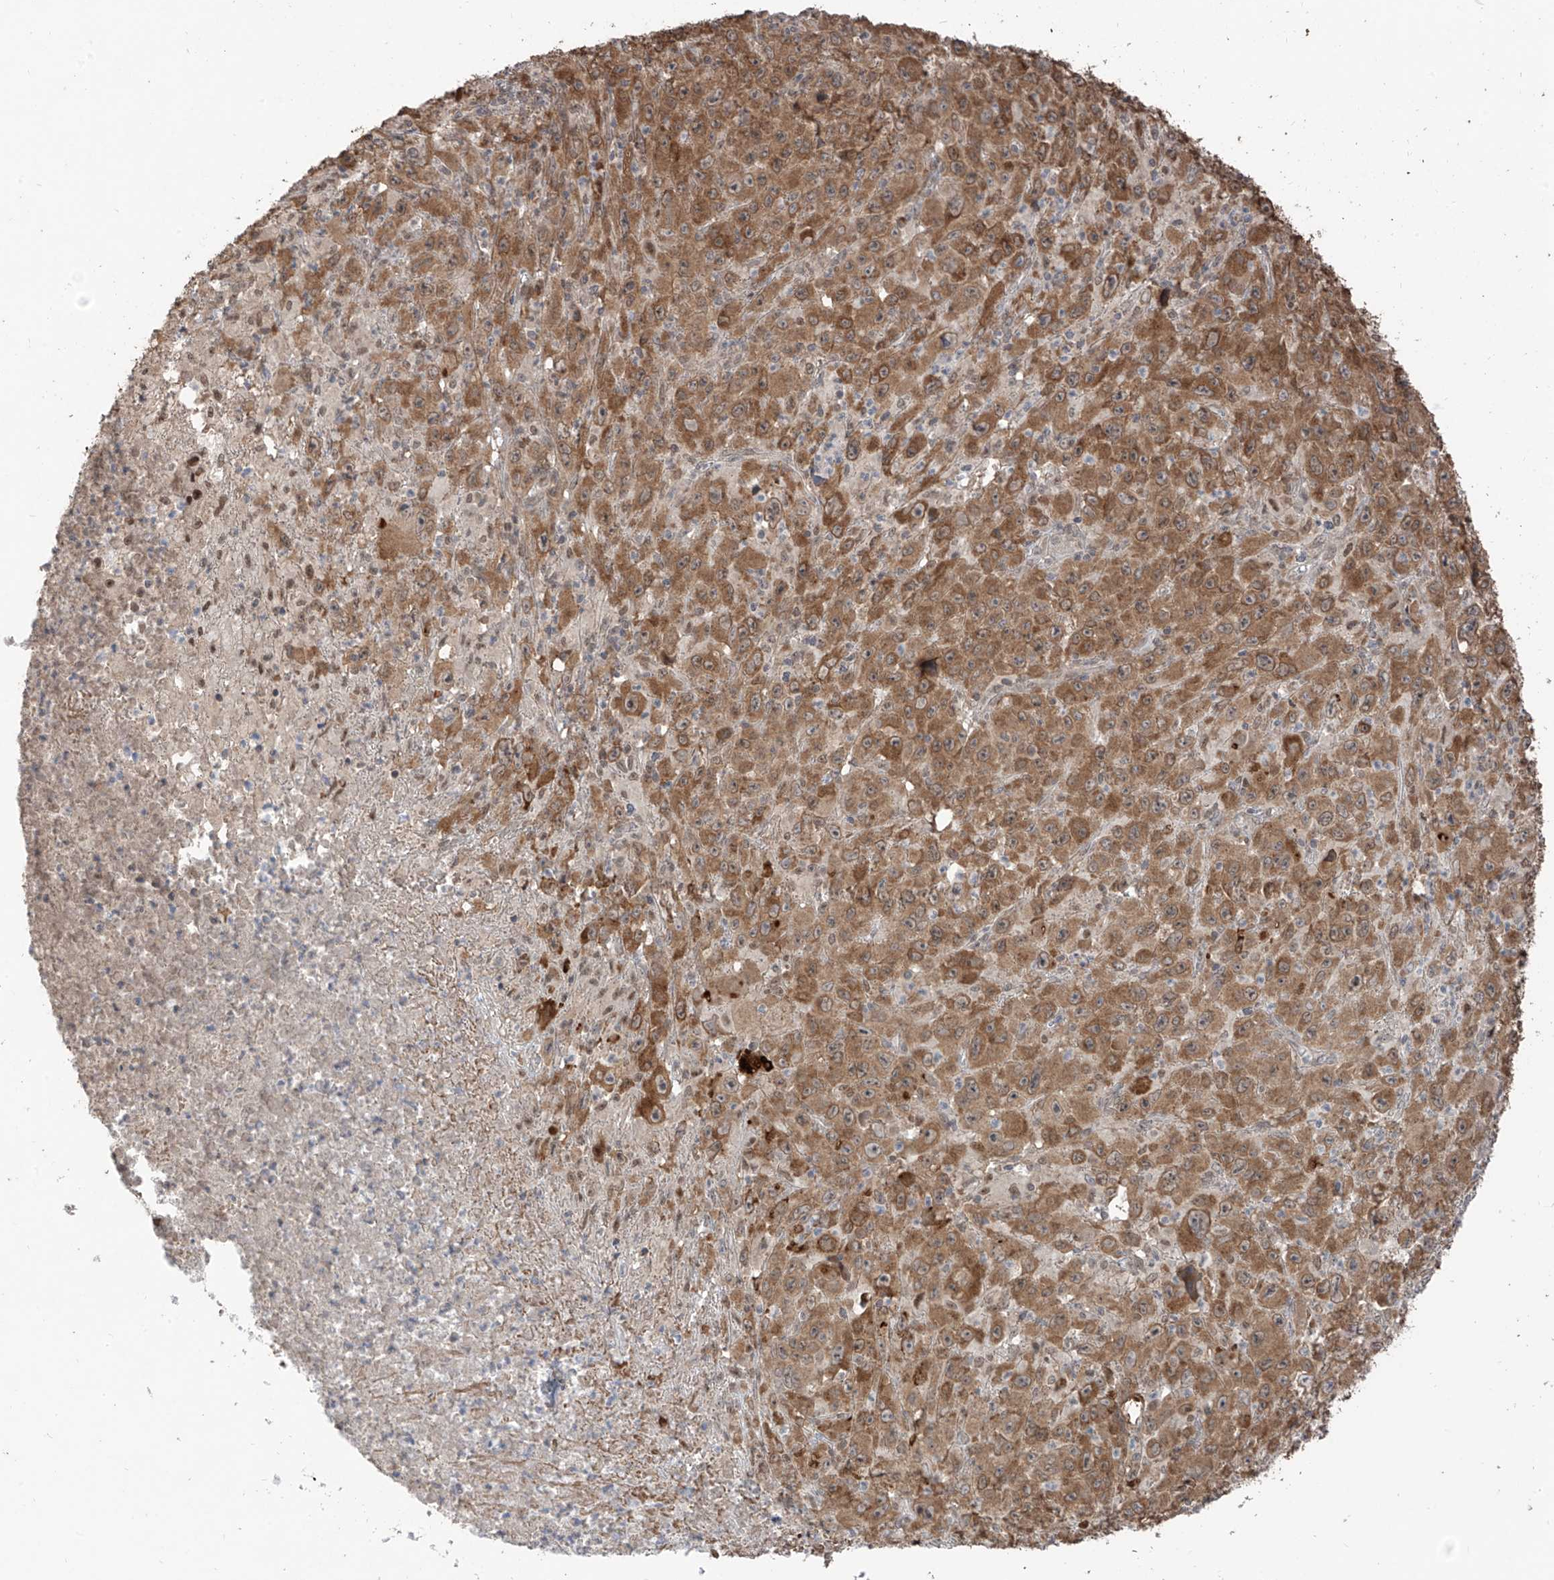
{"staining": {"intensity": "moderate", "quantity": ">75%", "location": "cytoplasmic/membranous"}, "tissue": "melanoma", "cell_type": "Tumor cells", "image_type": "cancer", "snomed": [{"axis": "morphology", "description": "Malignant melanoma, Metastatic site"}, {"axis": "topography", "description": "Skin"}], "caption": "Melanoma tissue demonstrates moderate cytoplasmic/membranous expression in approximately >75% of tumor cells", "gene": "COLGALT2", "patient": {"sex": "female", "age": 56}}